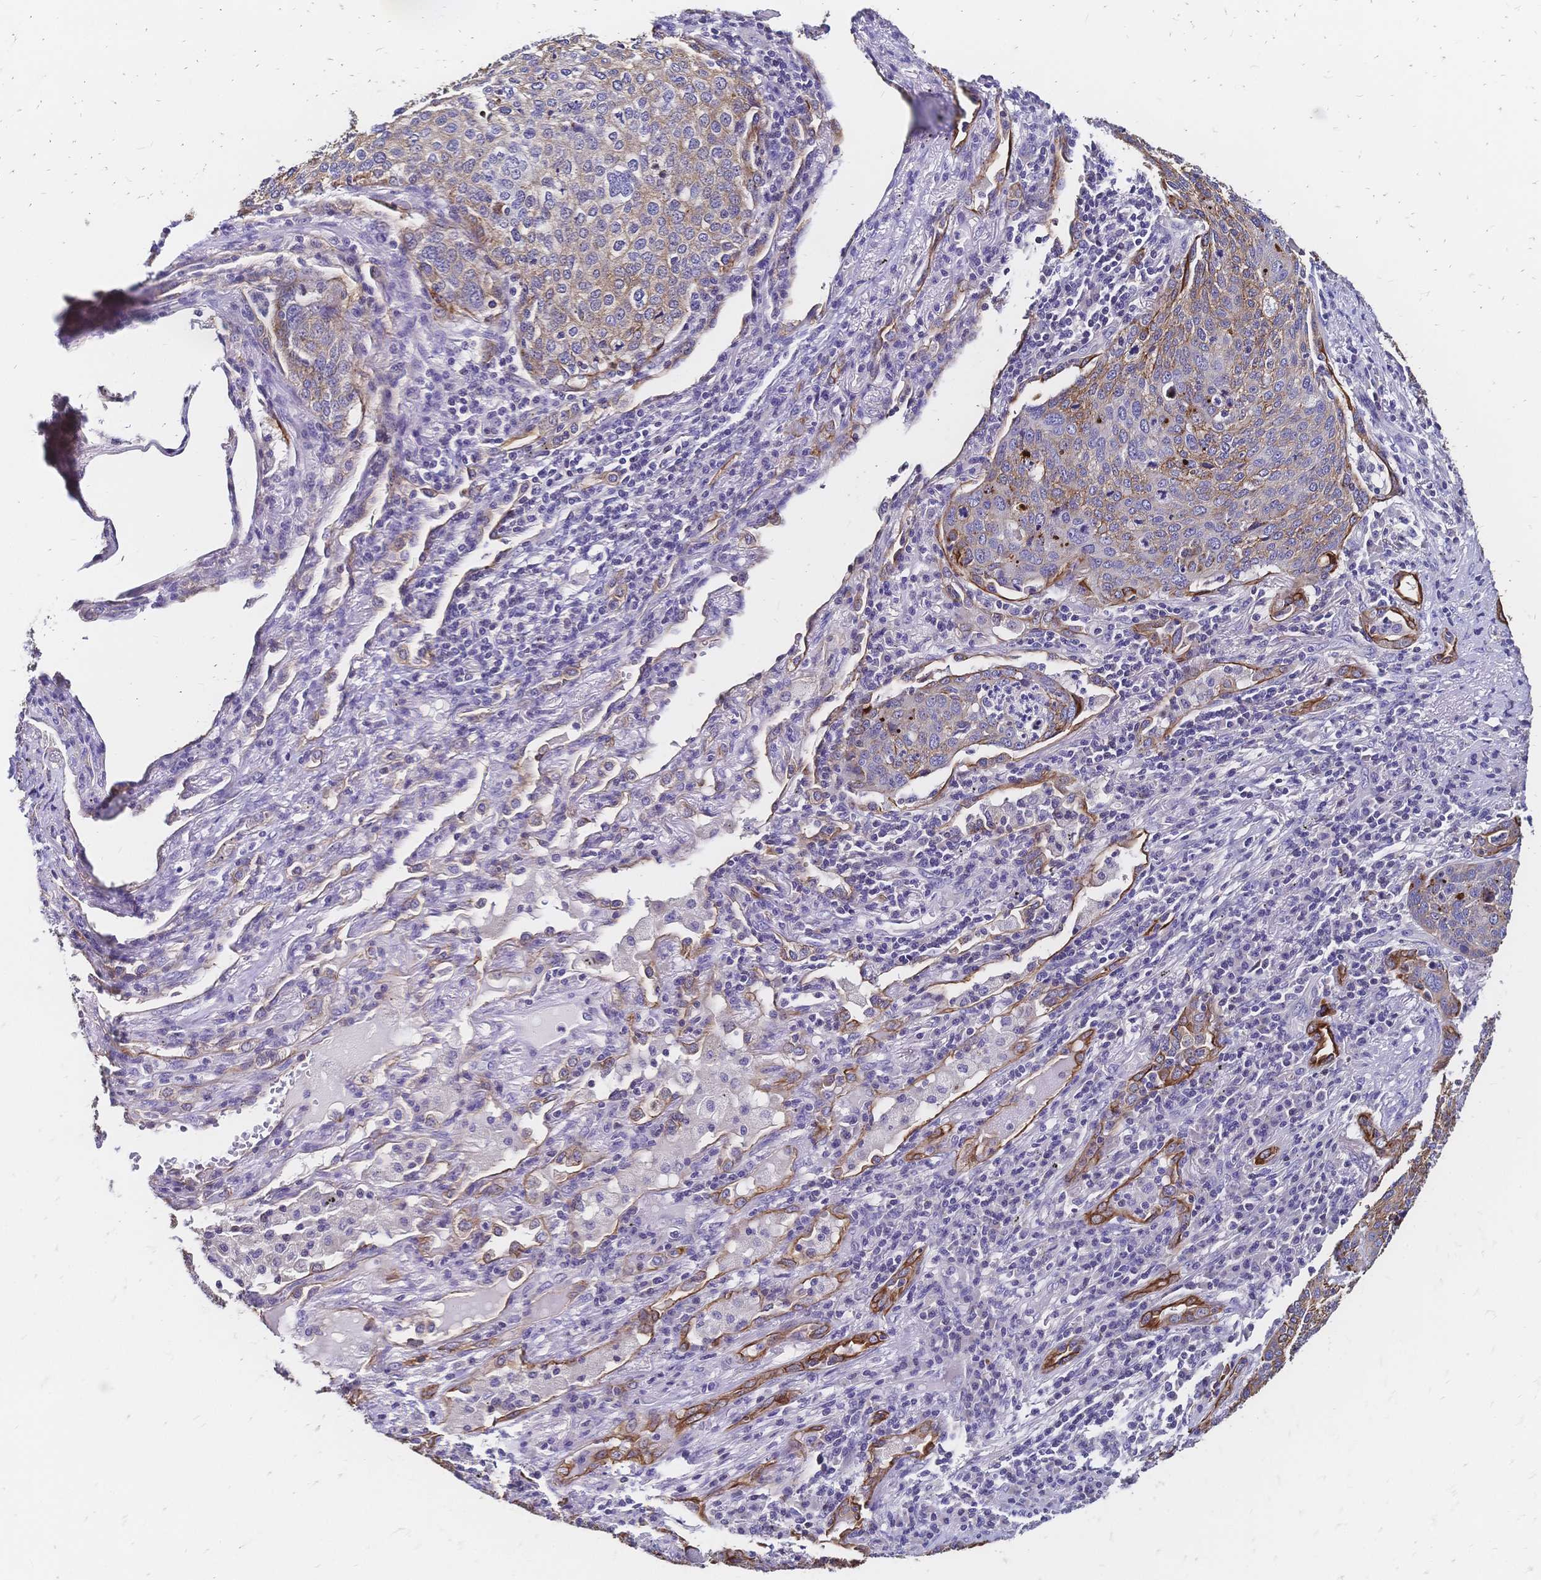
{"staining": {"intensity": "moderate", "quantity": "<25%", "location": "cytoplasmic/membranous"}, "tissue": "lung cancer", "cell_type": "Tumor cells", "image_type": "cancer", "snomed": [{"axis": "morphology", "description": "Squamous cell carcinoma, NOS"}, {"axis": "topography", "description": "Lung"}], "caption": "Human lung cancer stained with a protein marker displays moderate staining in tumor cells.", "gene": "DTNB", "patient": {"sex": "male", "age": 63}}